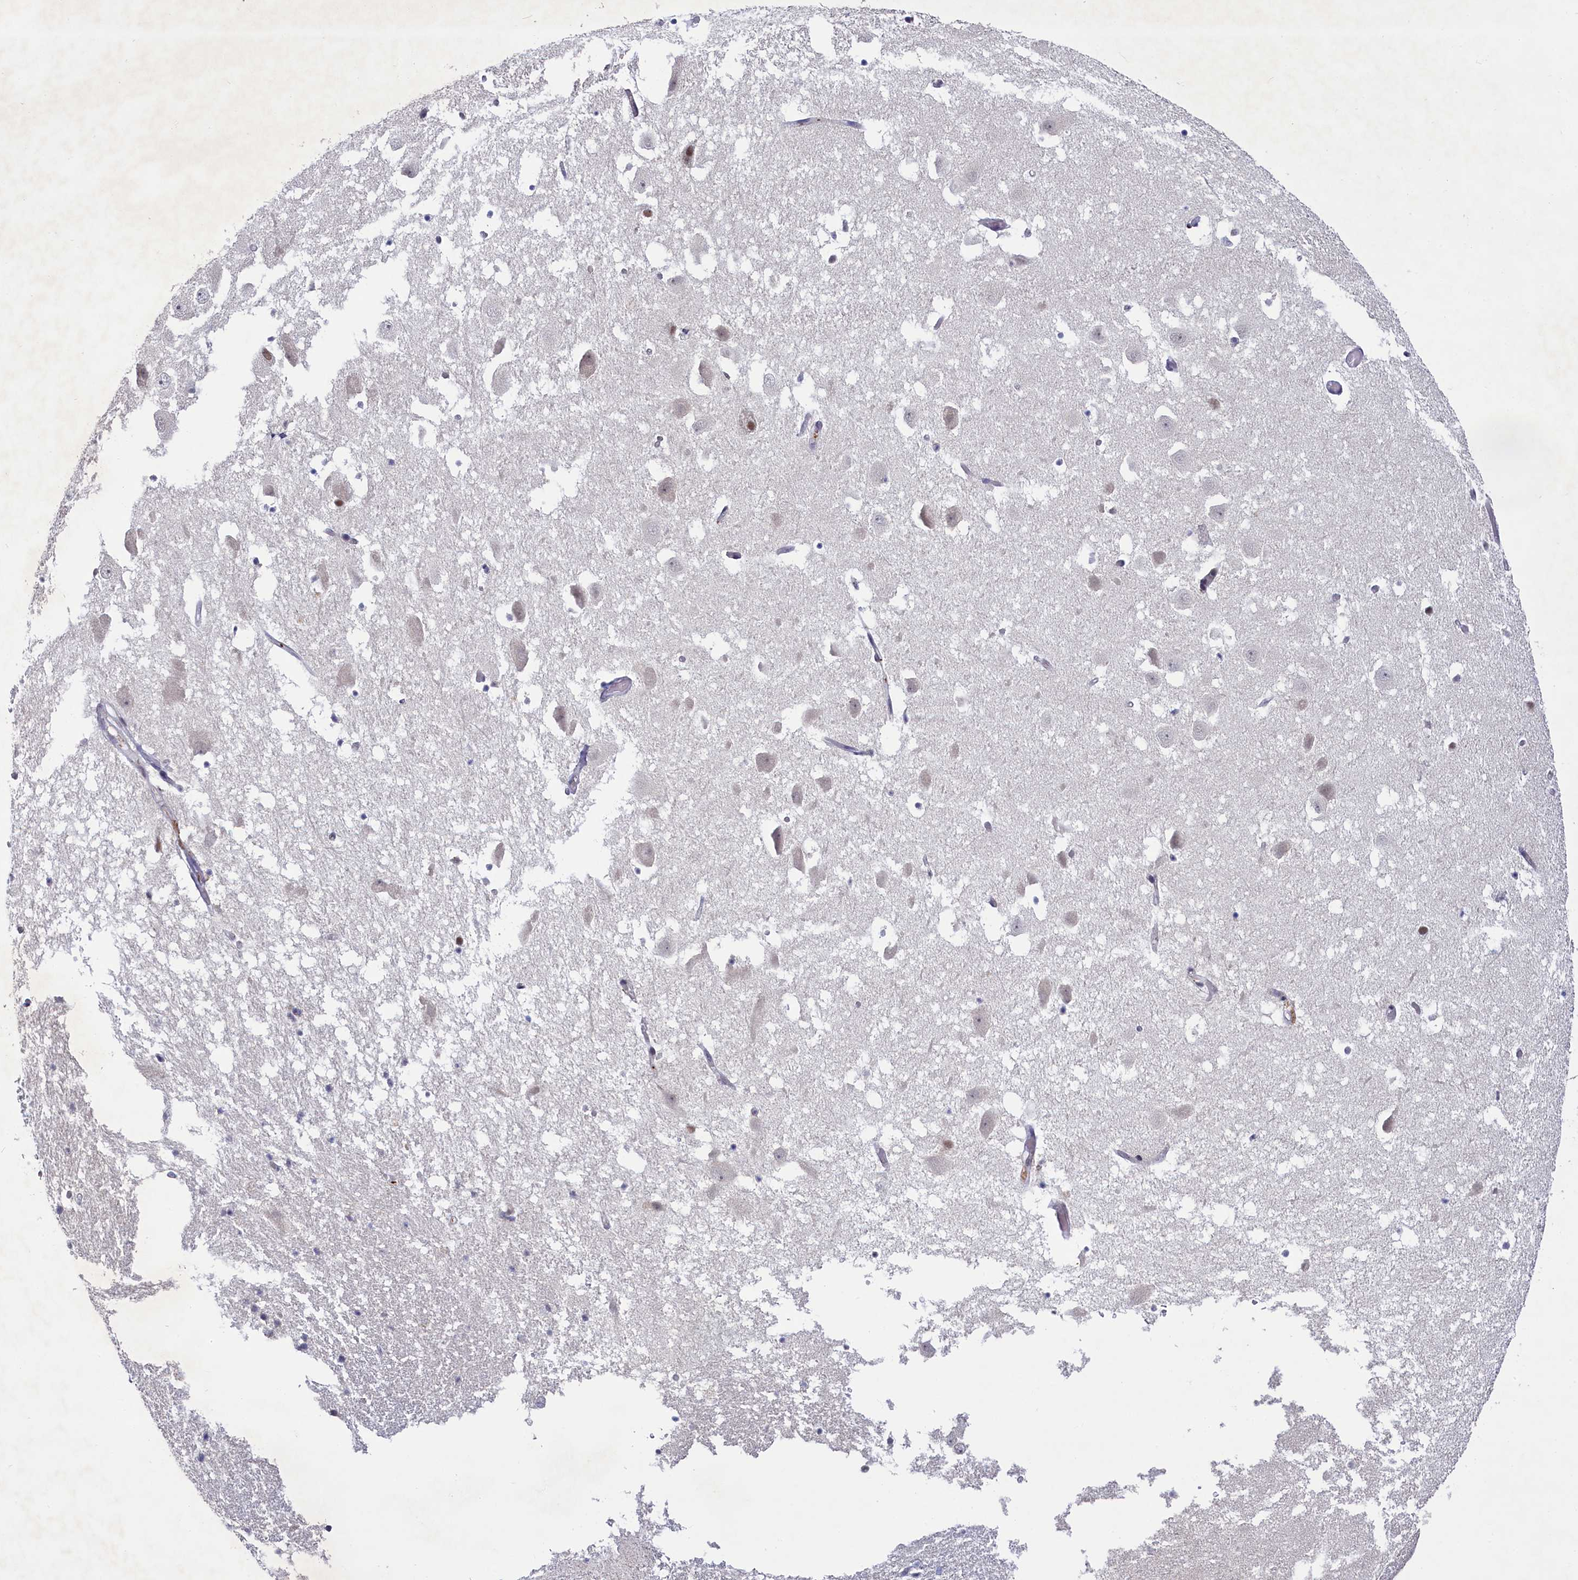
{"staining": {"intensity": "negative", "quantity": "none", "location": "none"}, "tissue": "hippocampus", "cell_type": "Glial cells", "image_type": "normal", "snomed": [{"axis": "morphology", "description": "Normal tissue, NOS"}, {"axis": "topography", "description": "Hippocampus"}], "caption": "Human hippocampus stained for a protein using IHC reveals no positivity in glial cells.", "gene": "PPHLN1", "patient": {"sex": "female", "age": 52}}